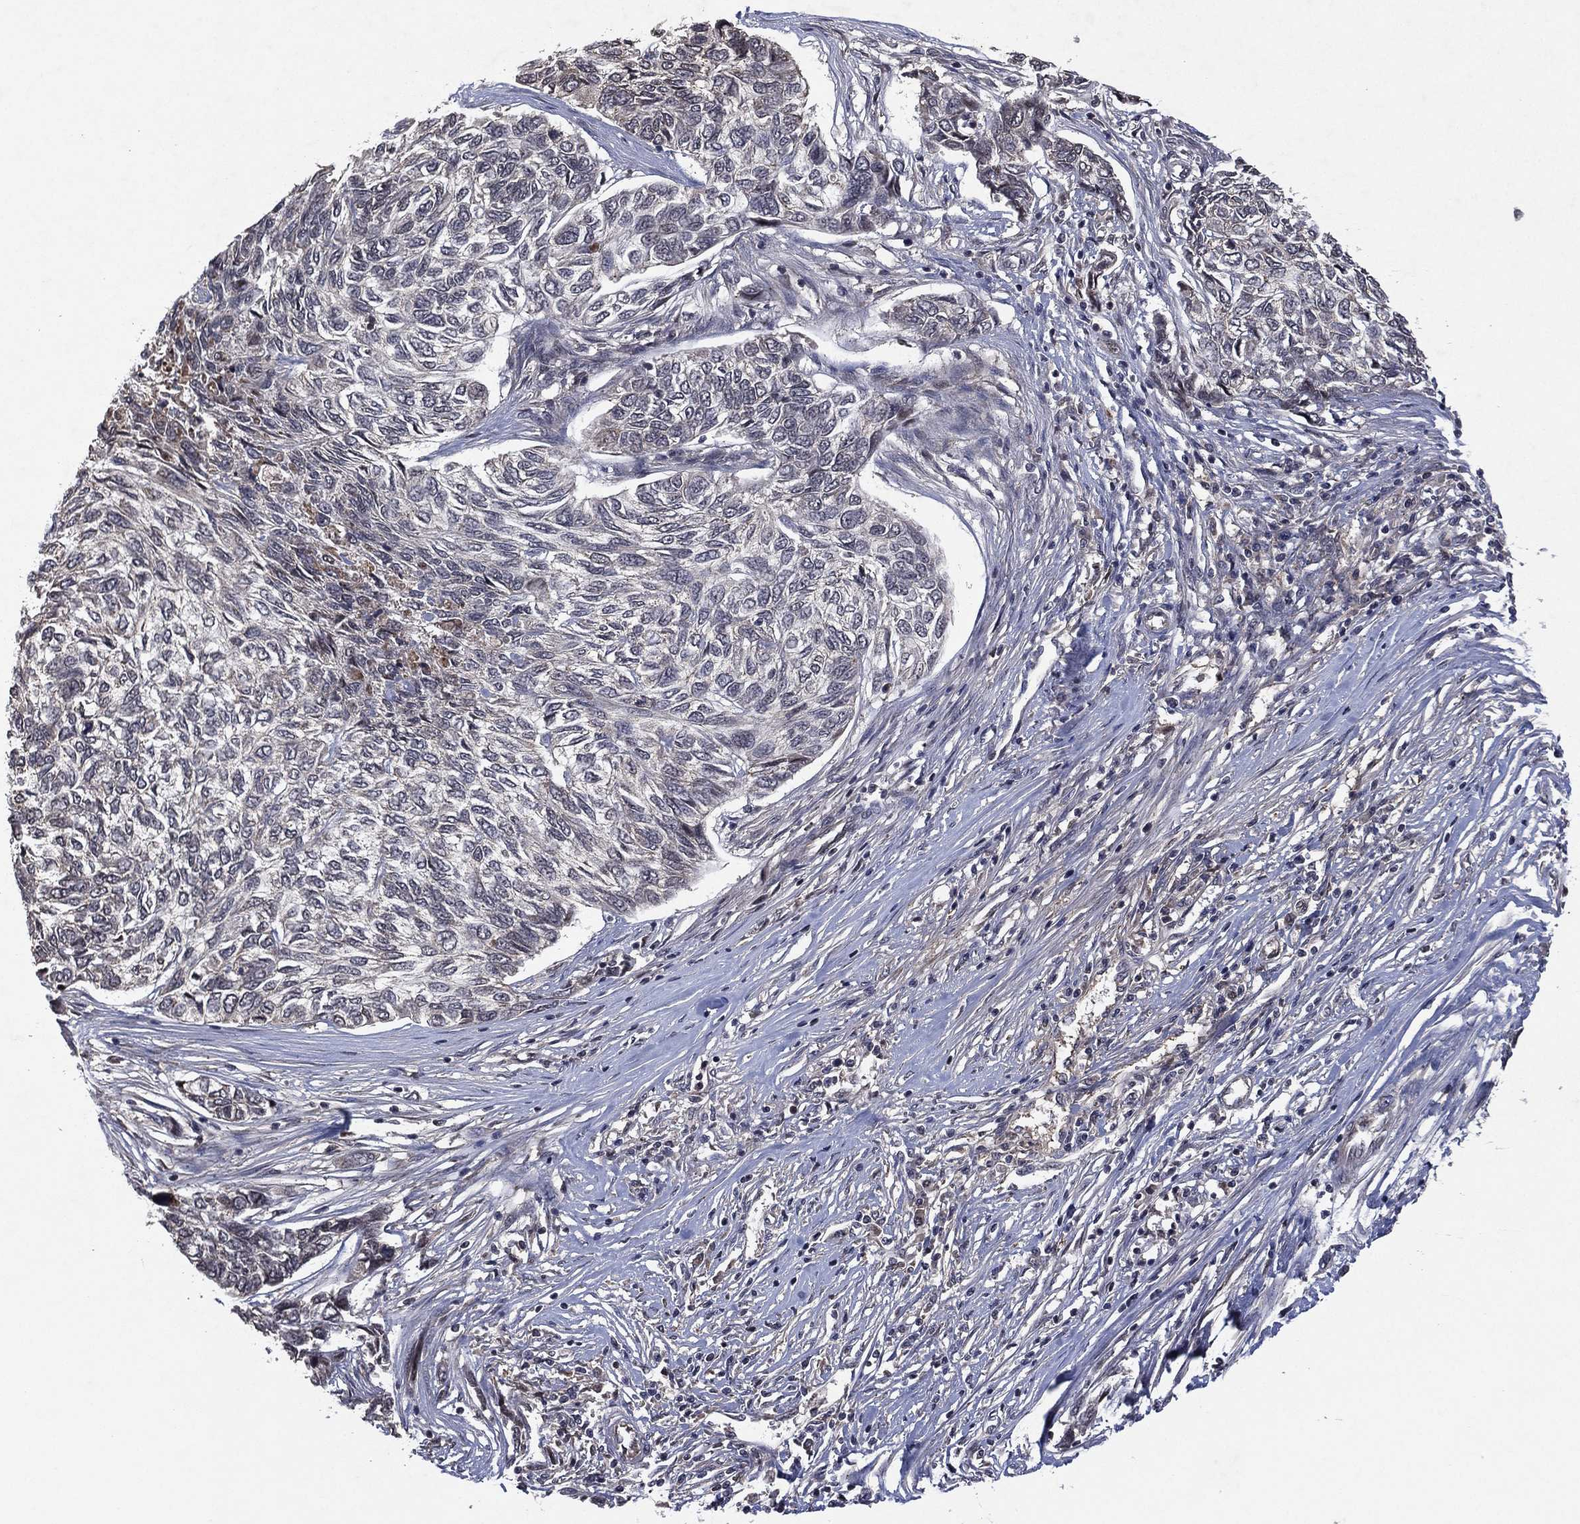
{"staining": {"intensity": "negative", "quantity": "none", "location": "none"}, "tissue": "skin cancer", "cell_type": "Tumor cells", "image_type": "cancer", "snomed": [{"axis": "morphology", "description": "Basal cell carcinoma"}, {"axis": "topography", "description": "Skin"}], "caption": "DAB (3,3'-diaminobenzidine) immunohistochemical staining of skin cancer shows no significant positivity in tumor cells.", "gene": "ATG4B", "patient": {"sex": "female", "age": 65}}